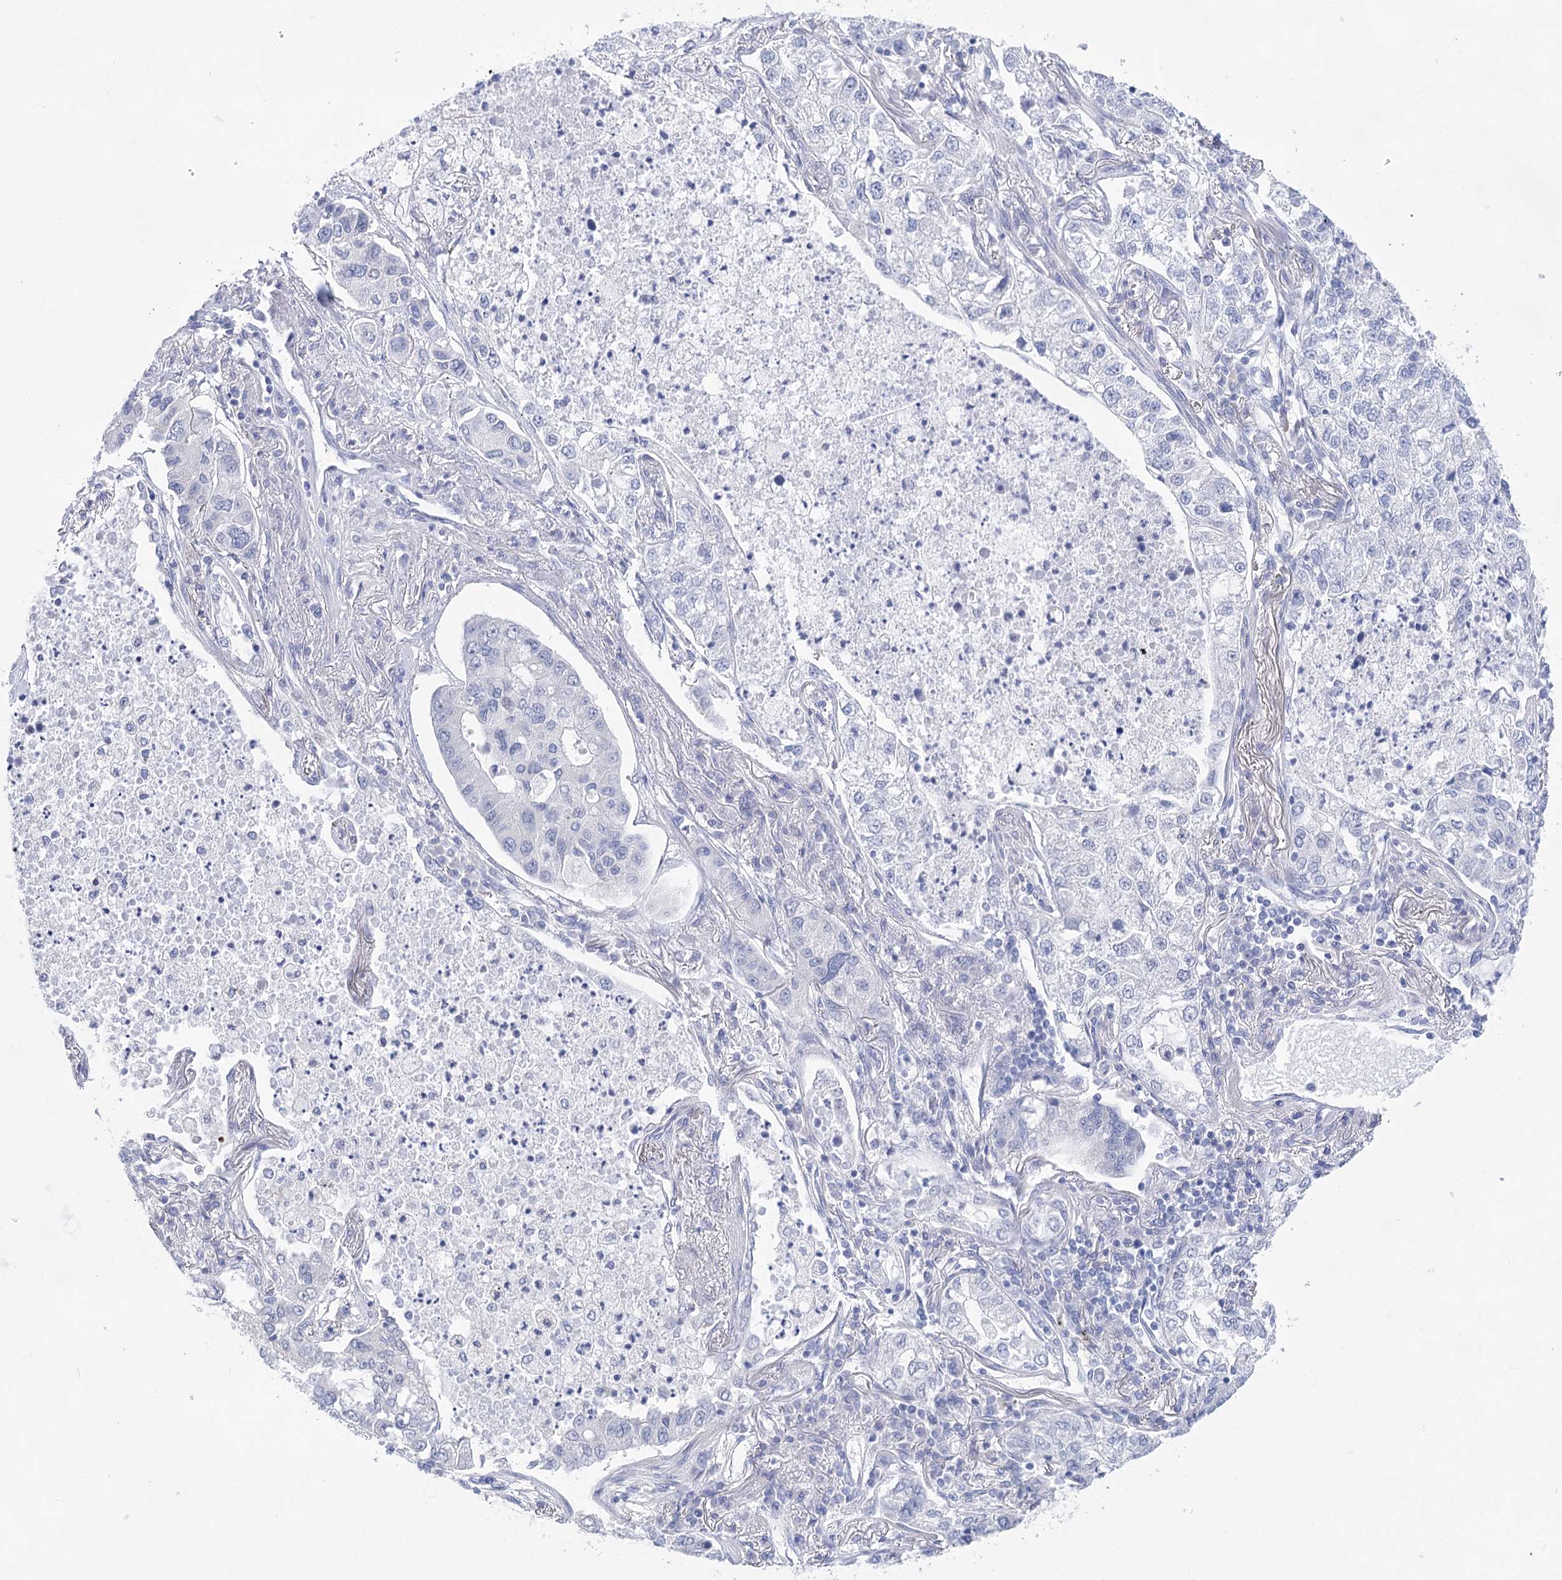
{"staining": {"intensity": "negative", "quantity": "none", "location": "none"}, "tissue": "lung cancer", "cell_type": "Tumor cells", "image_type": "cancer", "snomed": [{"axis": "morphology", "description": "Adenocarcinoma, NOS"}, {"axis": "topography", "description": "Lung"}], "caption": "Protein analysis of lung cancer displays no significant staining in tumor cells.", "gene": "LALBA", "patient": {"sex": "male", "age": 49}}